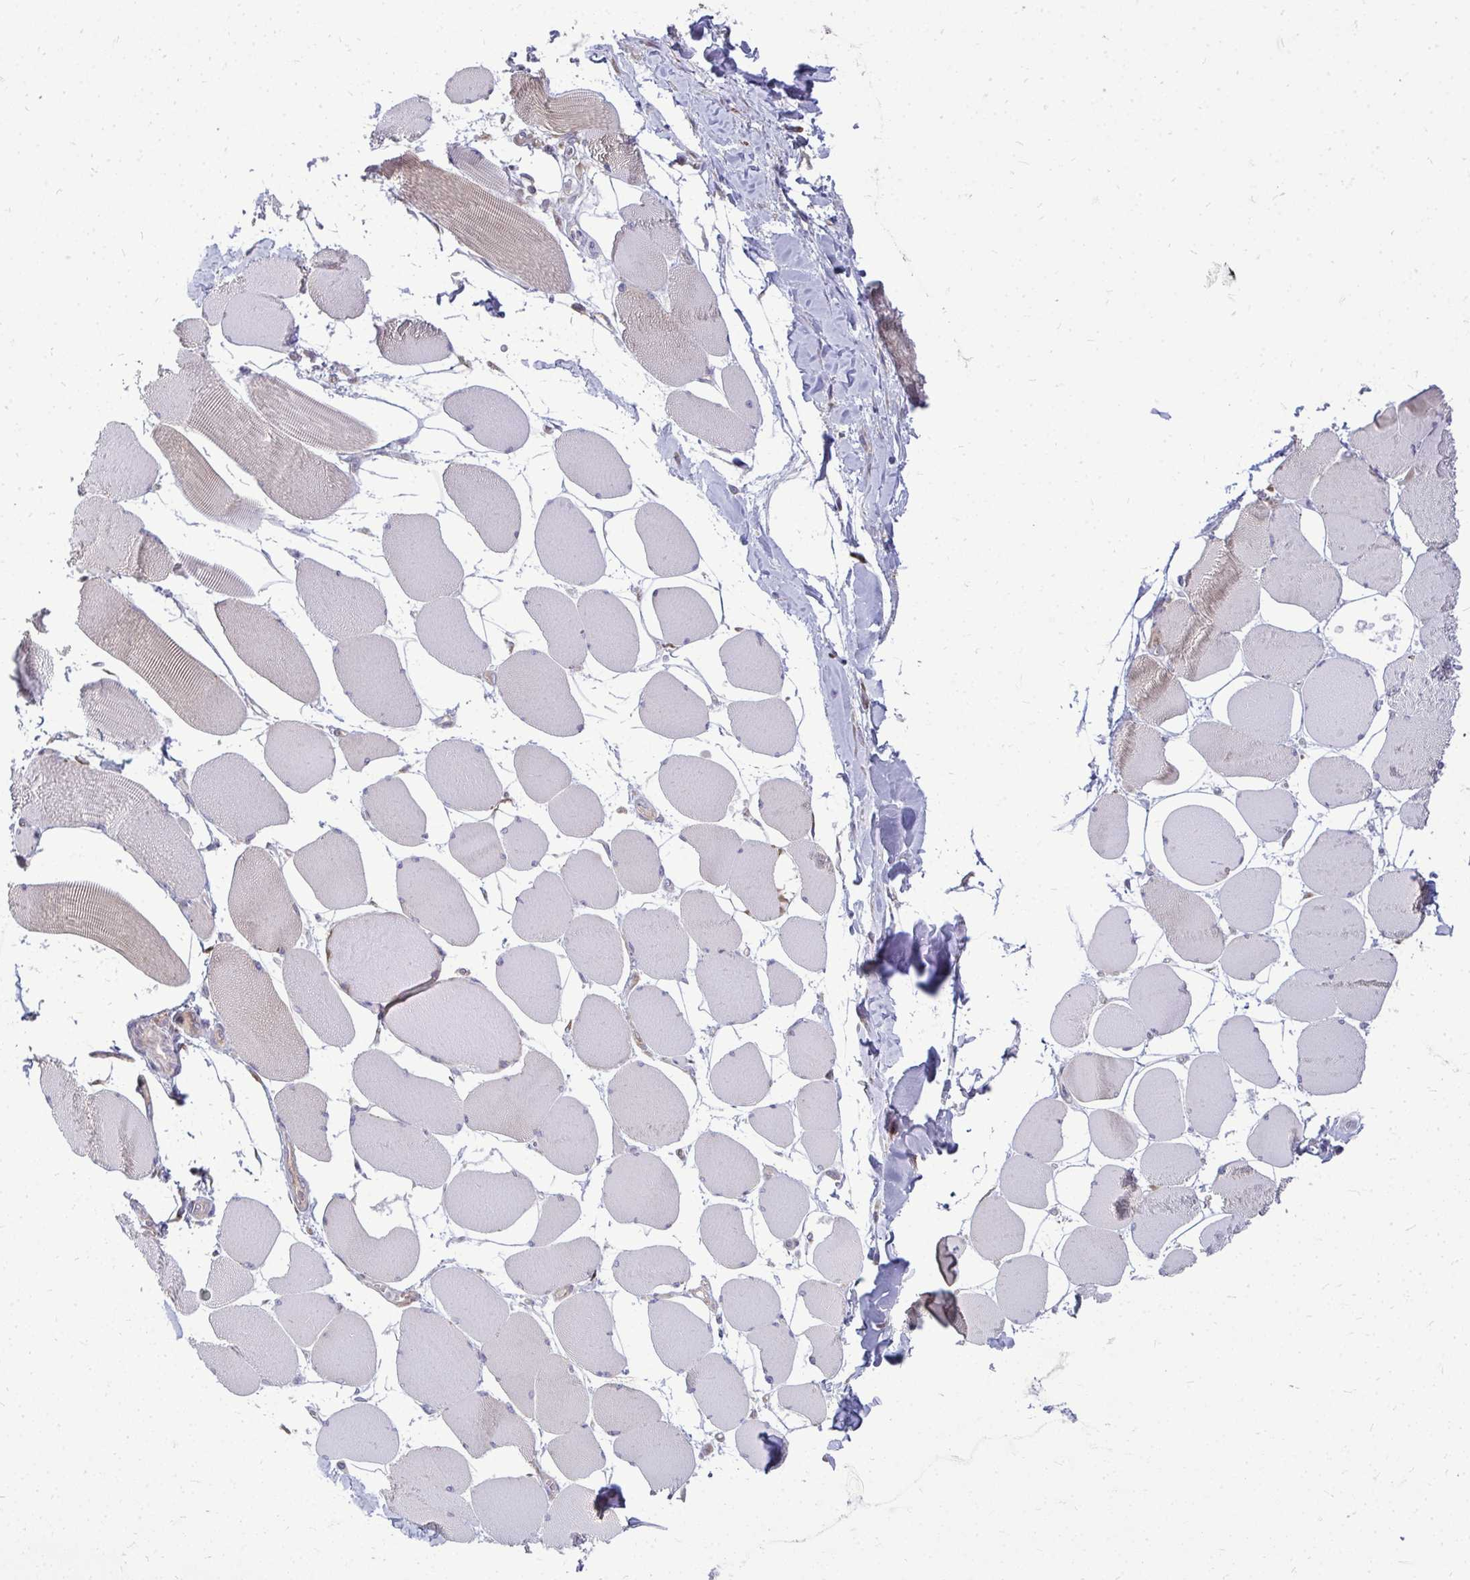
{"staining": {"intensity": "weak", "quantity": "<25%", "location": "cytoplasmic/membranous"}, "tissue": "skeletal muscle", "cell_type": "Myocytes", "image_type": "normal", "snomed": [{"axis": "morphology", "description": "Normal tissue, NOS"}, {"axis": "topography", "description": "Skeletal muscle"}], "caption": "The image exhibits no significant positivity in myocytes of skeletal muscle.", "gene": "RPLP2", "patient": {"sex": "female", "age": 75}}